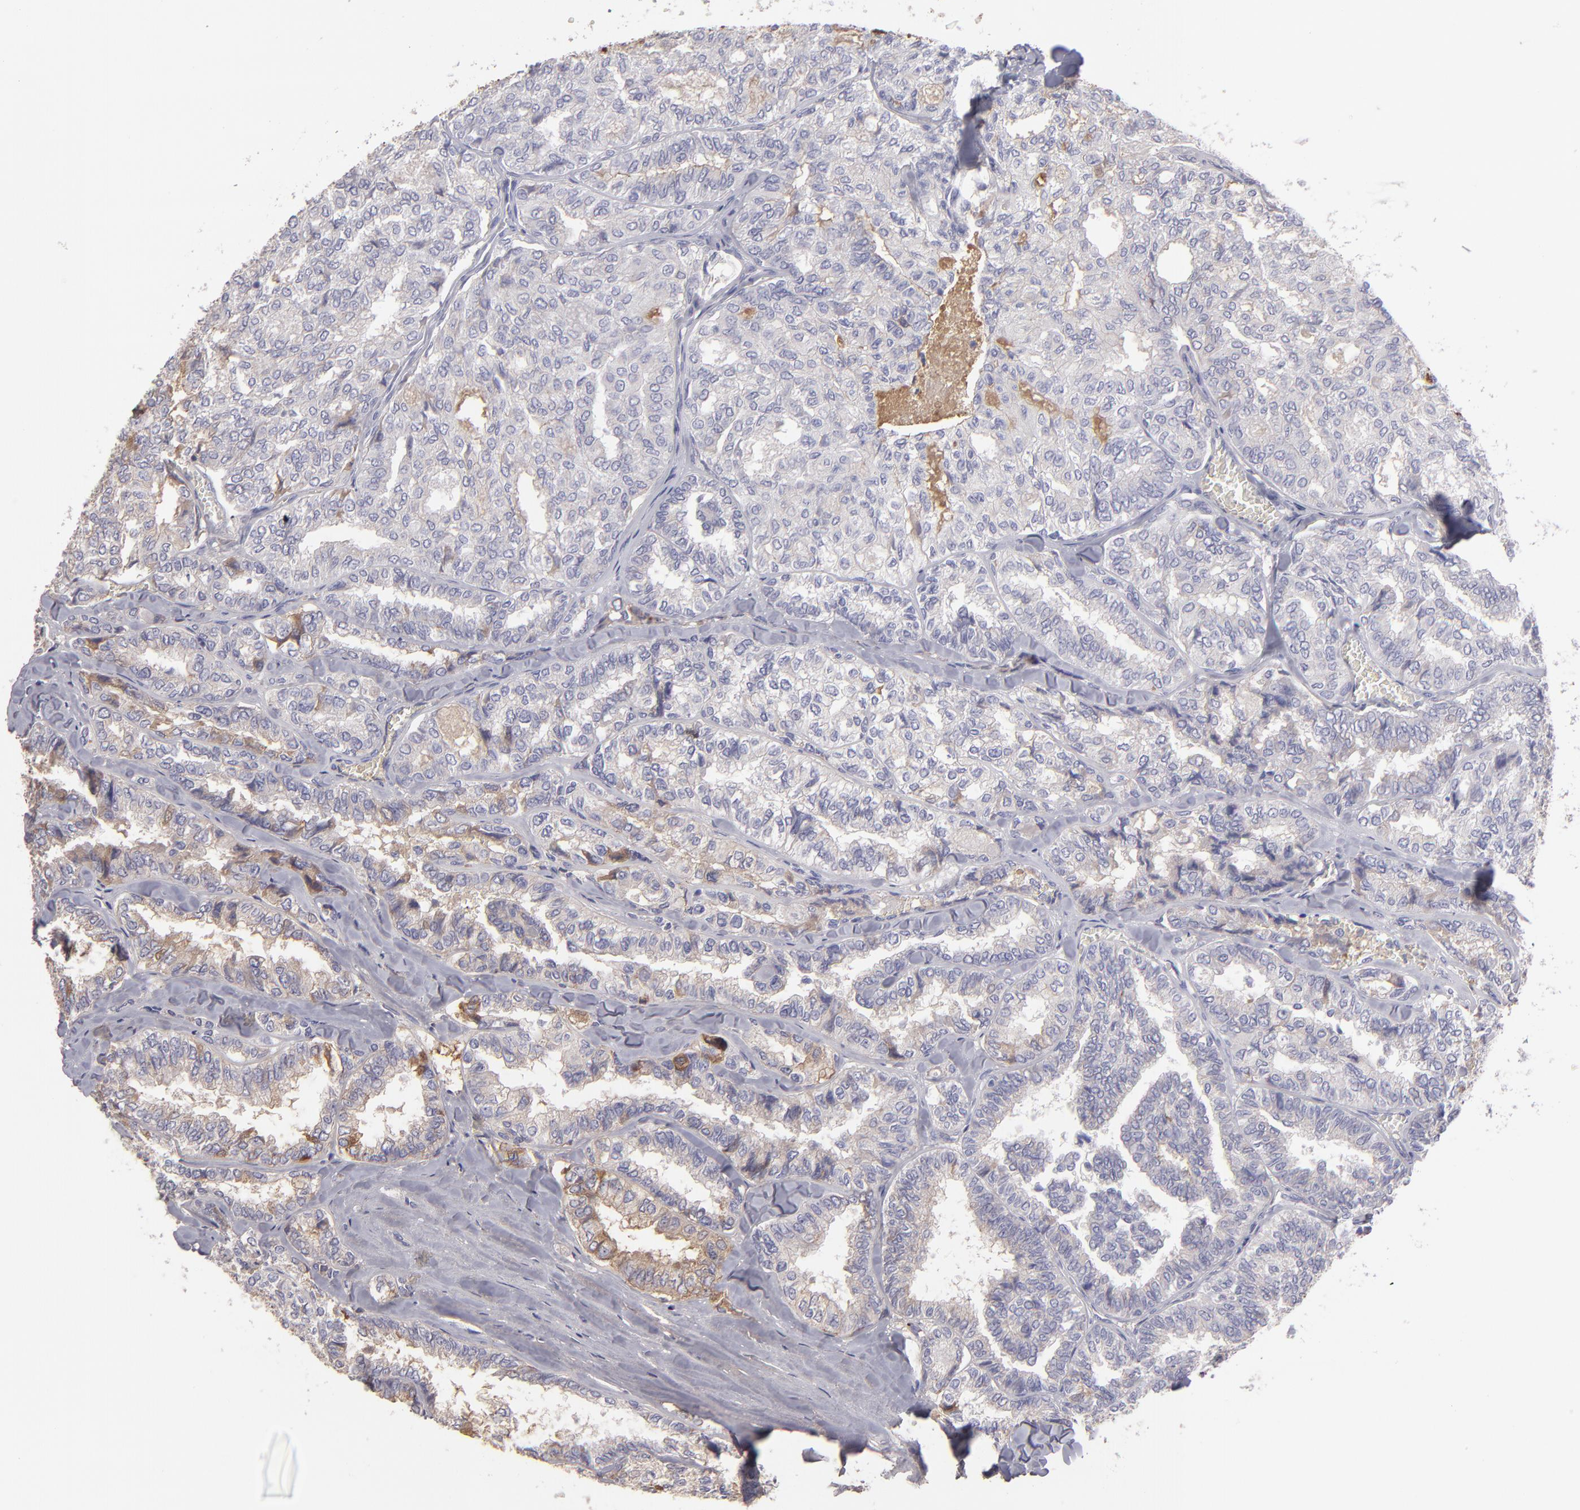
{"staining": {"intensity": "weak", "quantity": "<25%", "location": "cytoplasmic/membranous"}, "tissue": "thyroid cancer", "cell_type": "Tumor cells", "image_type": "cancer", "snomed": [{"axis": "morphology", "description": "Papillary adenocarcinoma, NOS"}, {"axis": "topography", "description": "Thyroid gland"}], "caption": "IHC of thyroid cancer (papillary adenocarcinoma) reveals no expression in tumor cells.", "gene": "ABCC4", "patient": {"sex": "female", "age": 35}}